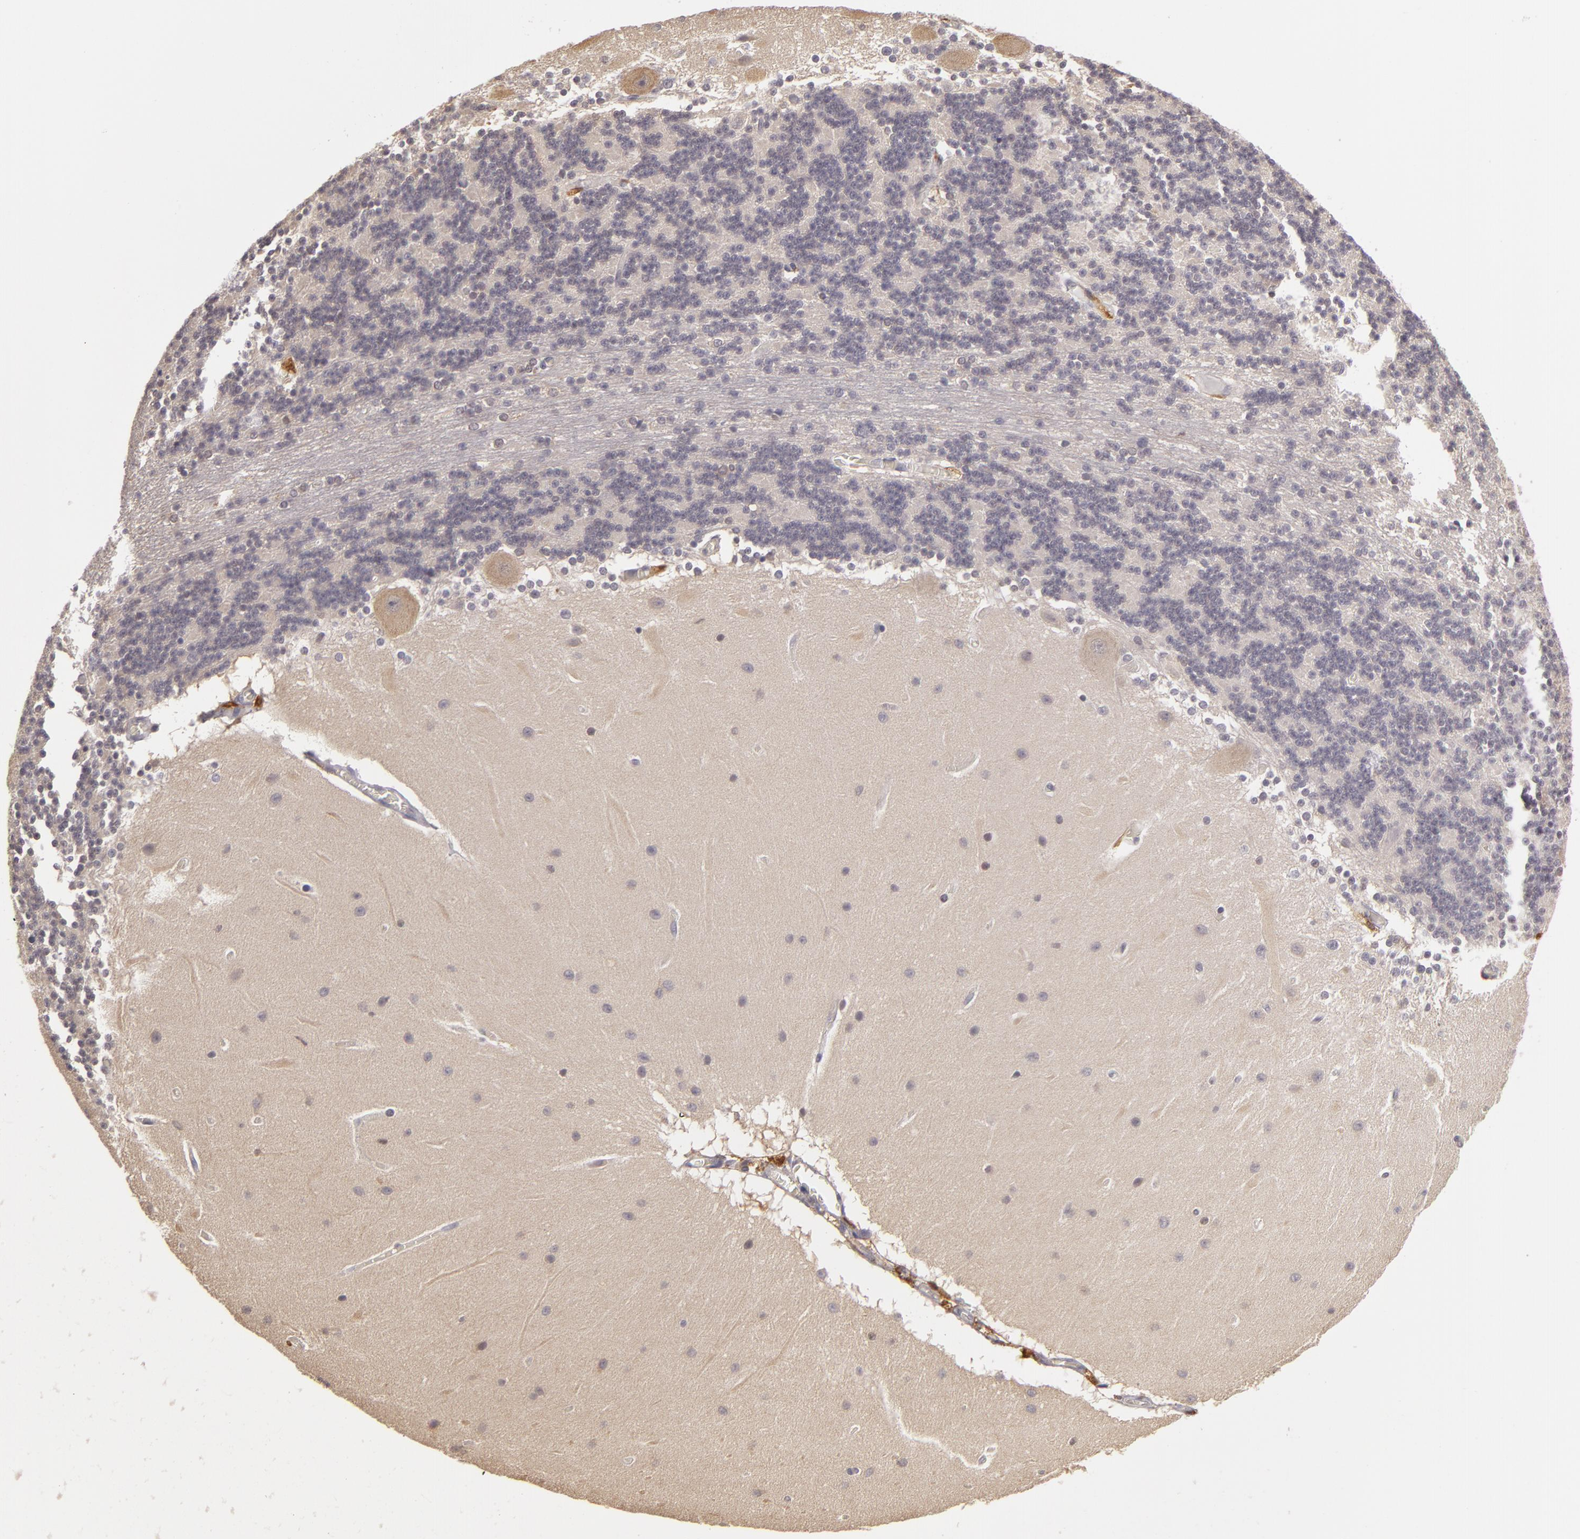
{"staining": {"intensity": "negative", "quantity": "none", "location": "none"}, "tissue": "cerebellum", "cell_type": "Cells in granular layer", "image_type": "normal", "snomed": [{"axis": "morphology", "description": "Normal tissue, NOS"}, {"axis": "topography", "description": "Cerebellum"}], "caption": "The immunohistochemistry (IHC) histopathology image has no significant staining in cells in granular layer of cerebellum. The staining was performed using DAB (3,3'-diaminobenzidine) to visualize the protein expression in brown, while the nuclei were stained in blue with hematoxylin (Magnification: 20x).", "gene": "GNPDA1", "patient": {"sex": "female", "age": 54}}